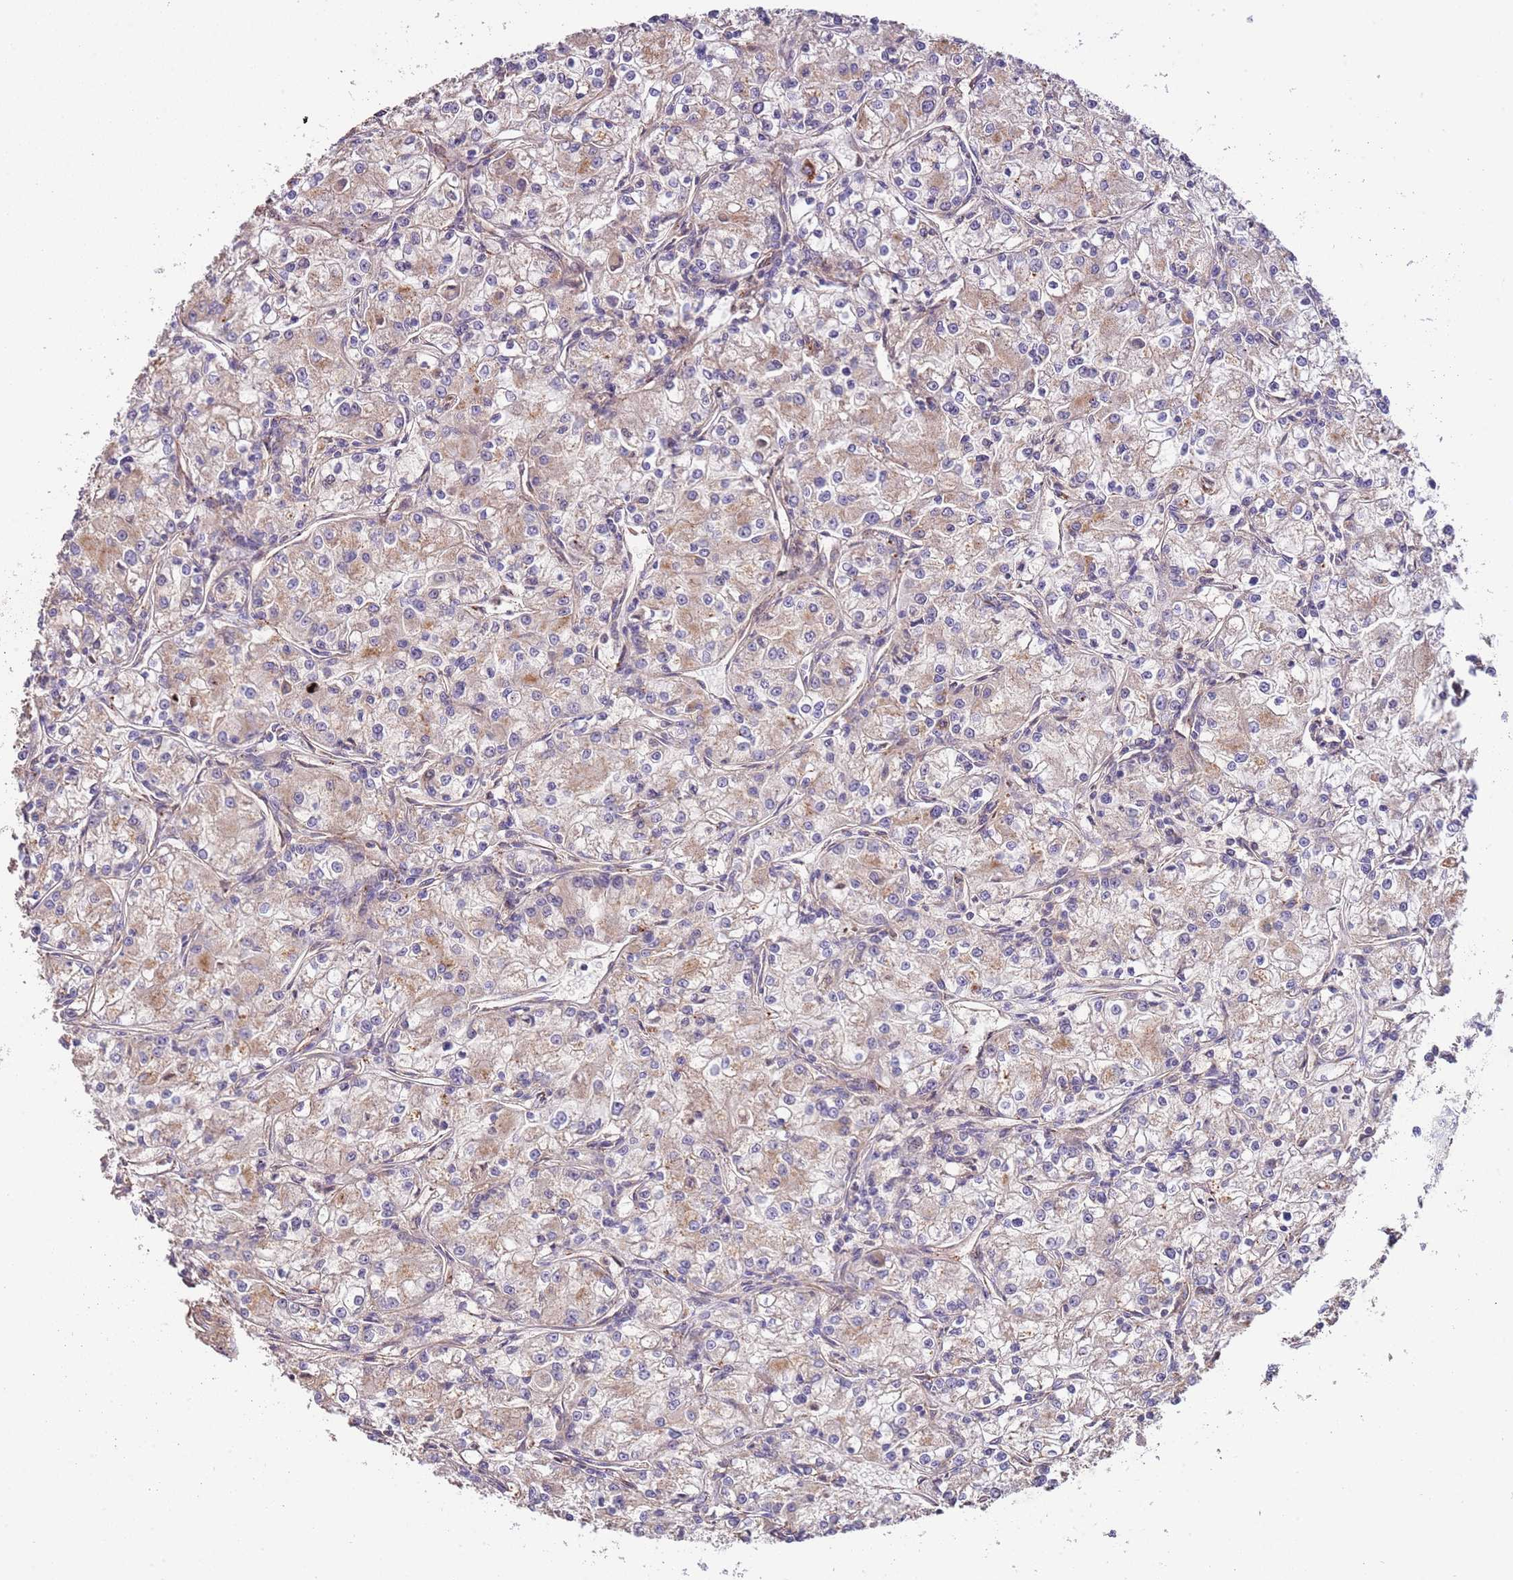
{"staining": {"intensity": "weak", "quantity": "25%-75%", "location": "cytoplasmic/membranous"}, "tissue": "renal cancer", "cell_type": "Tumor cells", "image_type": "cancer", "snomed": [{"axis": "morphology", "description": "Adenocarcinoma, NOS"}, {"axis": "topography", "description": "Kidney"}], "caption": "Immunohistochemistry (IHC) photomicrograph of neoplastic tissue: human renal cancer stained using immunohistochemistry (IHC) displays low levels of weak protein expression localized specifically in the cytoplasmic/membranous of tumor cells, appearing as a cytoplasmic/membranous brown color.", "gene": "DOCK6", "patient": {"sex": "female", "age": 59}}